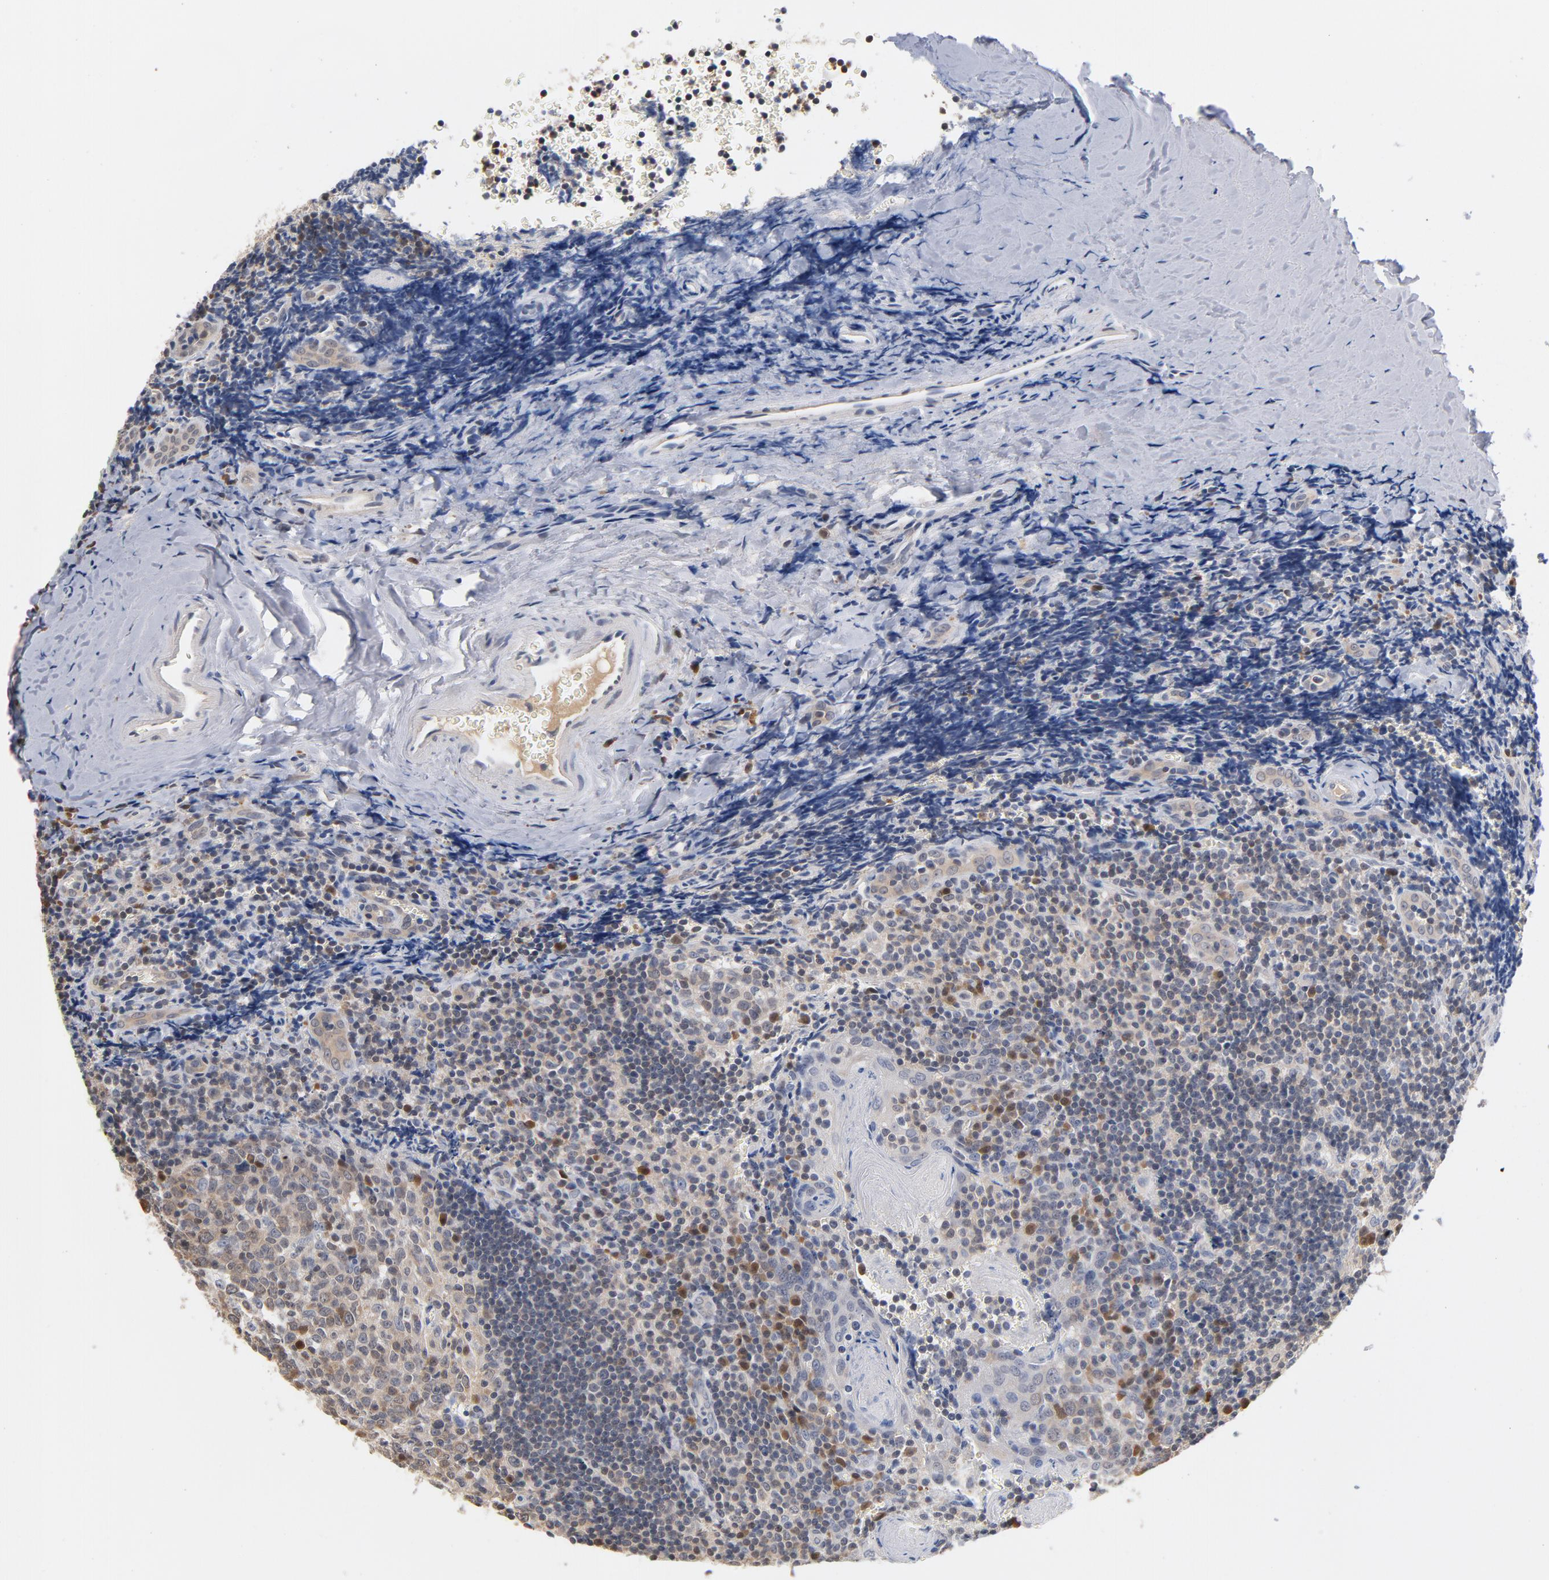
{"staining": {"intensity": "weak", "quantity": "25%-75%", "location": "cytoplasmic/membranous"}, "tissue": "tonsil", "cell_type": "Germinal center cells", "image_type": "normal", "snomed": [{"axis": "morphology", "description": "Normal tissue, NOS"}, {"axis": "topography", "description": "Tonsil"}], "caption": "Germinal center cells display weak cytoplasmic/membranous staining in approximately 25%-75% of cells in benign tonsil.", "gene": "MIF", "patient": {"sex": "male", "age": 20}}